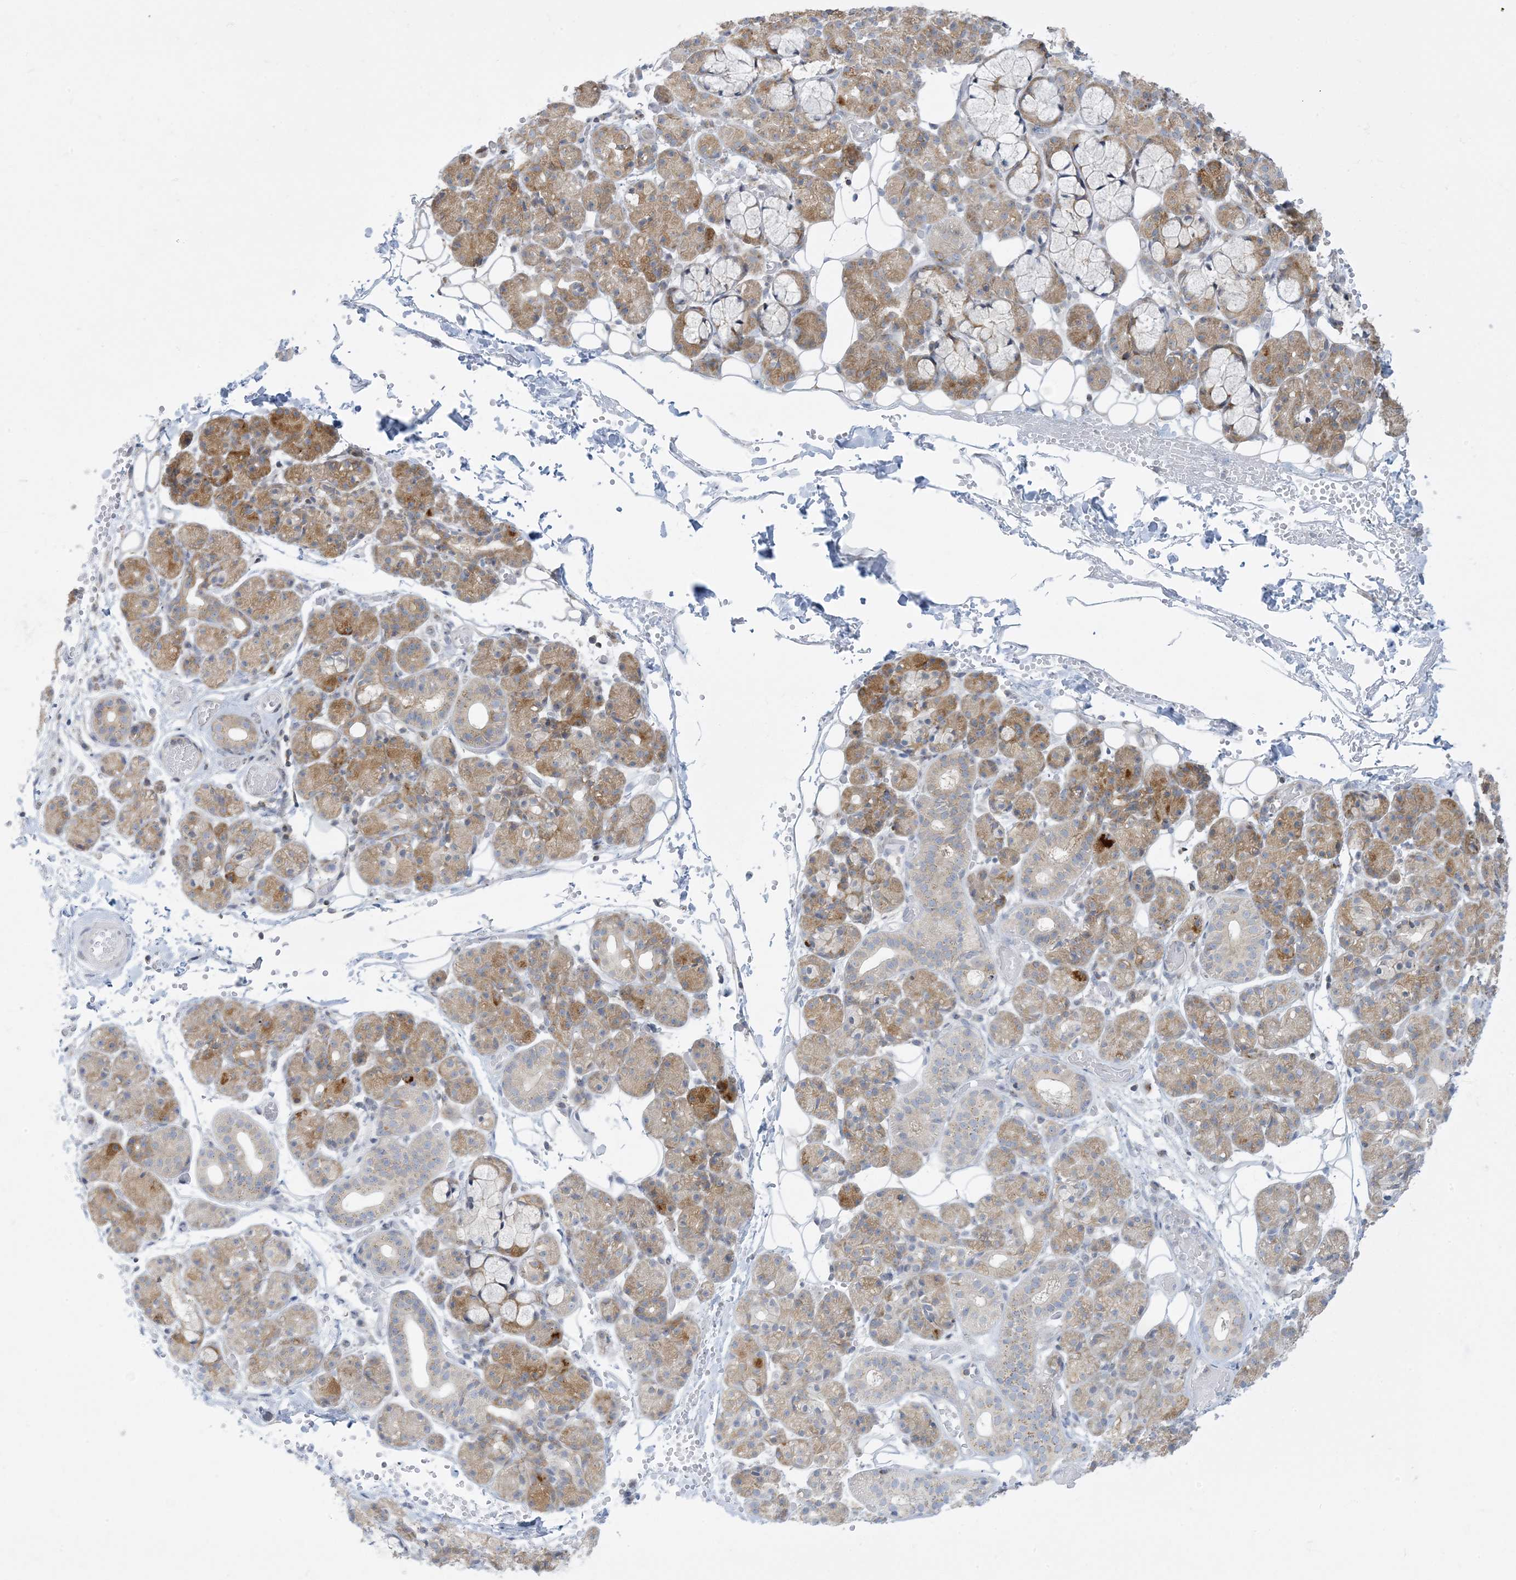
{"staining": {"intensity": "moderate", "quantity": "25%-75%", "location": "cytoplasmic/membranous"}, "tissue": "salivary gland", "cell_type": "Glandular cells", "image_type": "normal", "snomed": [{"axis": "morphology", "description": "Normal tissue, NOS"}, {"axis": "topography", "description": "Salivary gland"}], "caption": "A histopathology image showing moderate cytoplasmic/membranous expression in approximately 25%-75% of glandular cells in unremarkable salivary gland, as visualized by brown immunohistochemical staining.", "gene": "SLAMF9", "patient": {"sex": "male", "age": 63}}